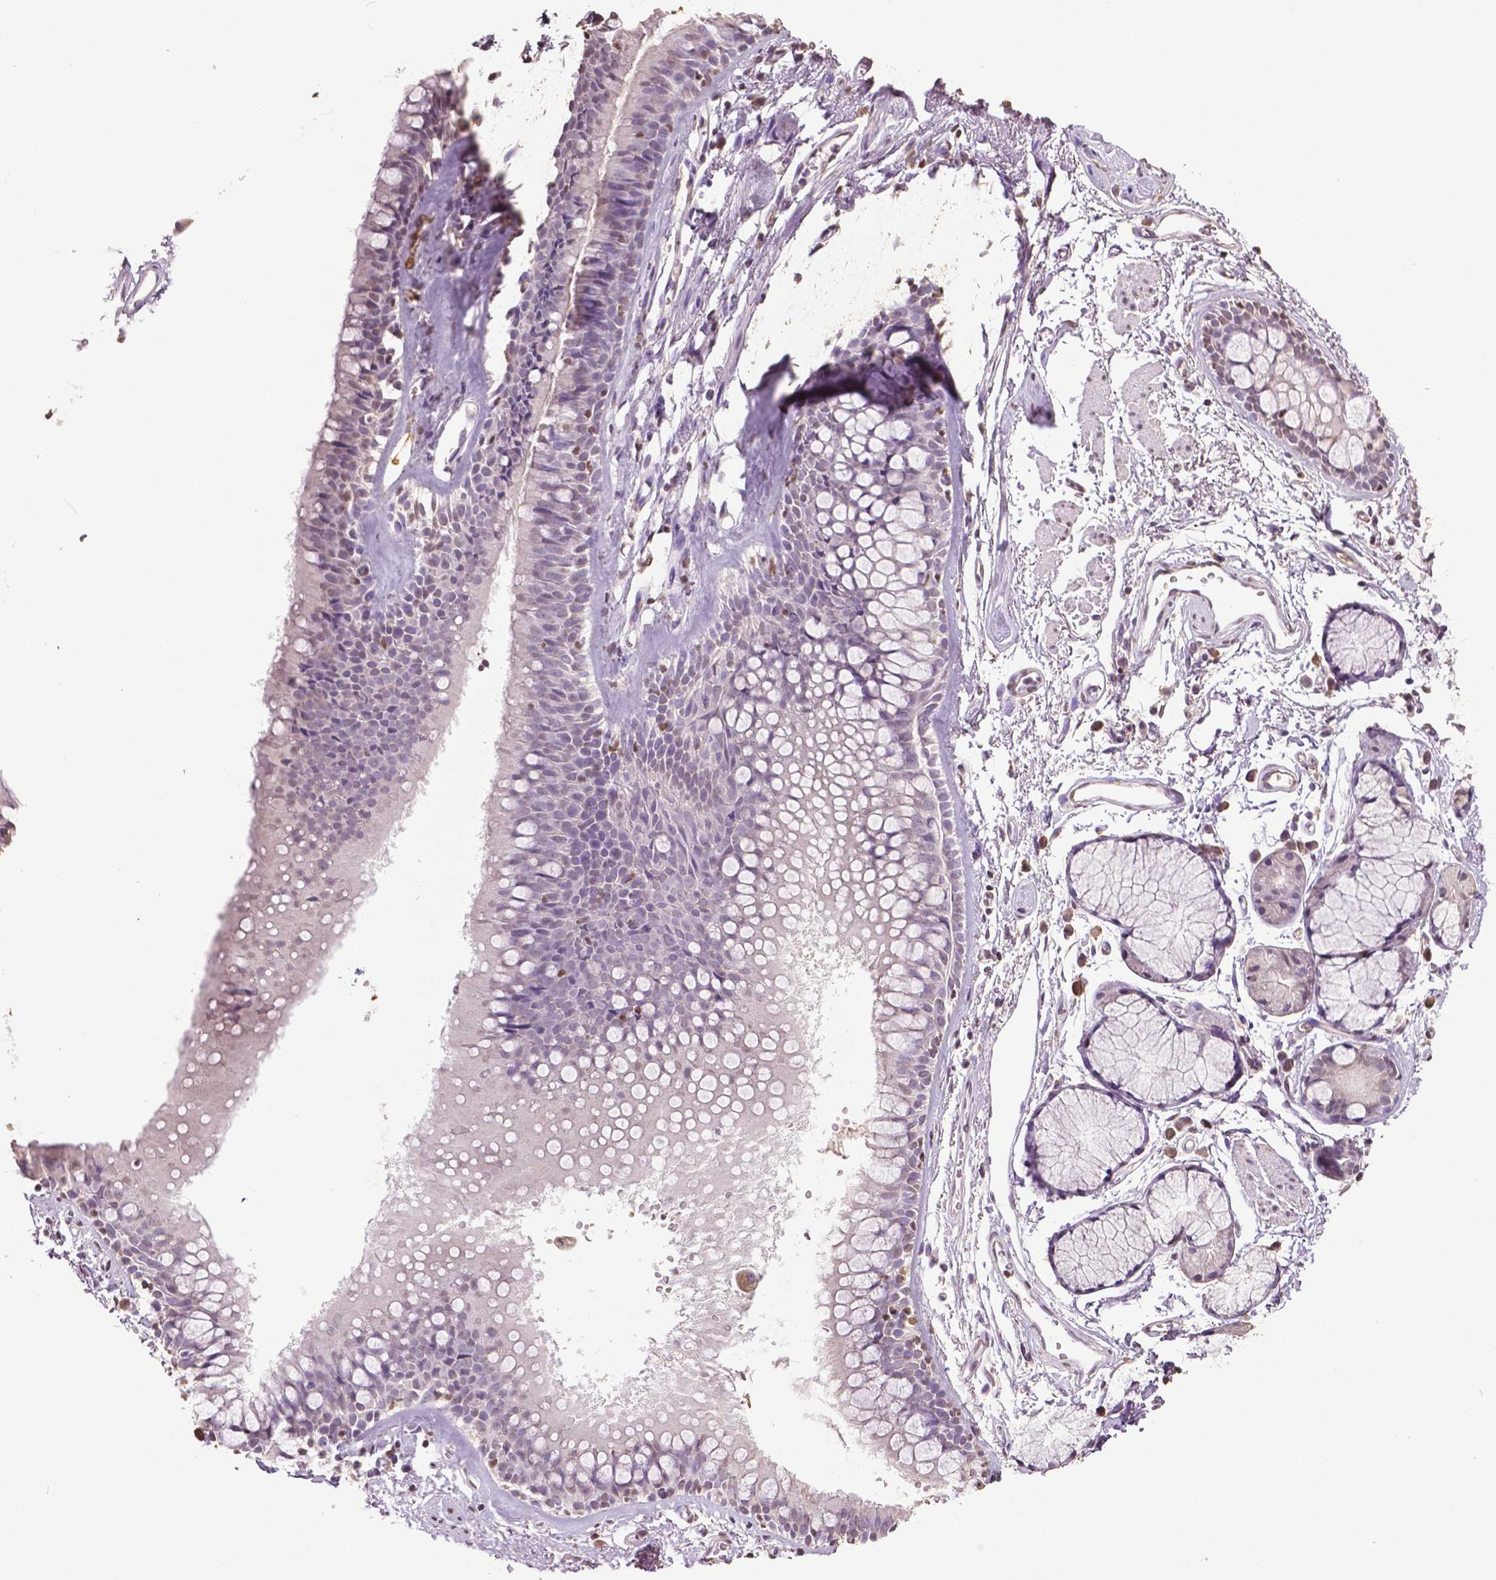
{"staining": {"intensity": "negative", "quantity": "none", "location": "none"}, "tissue": "soft tissue", "cell_type": "Fibroblasts", "image_type": "normal", "snomed": [{"axis": "morphology", "description": "Normal tissue, NOS"}, {"axis": "topography", "description": "Cartilage tissue"}, {"axis": "topography", "description": "Bronchus"}], "caption": "Immunohistochemistry image of unremarkable soft tissue: soft tissue stained with DAB reveals no significant protein positivity in fibroblasts.", "gene": "RUNX3", "patient": {"sex": "female", "age": 79}}